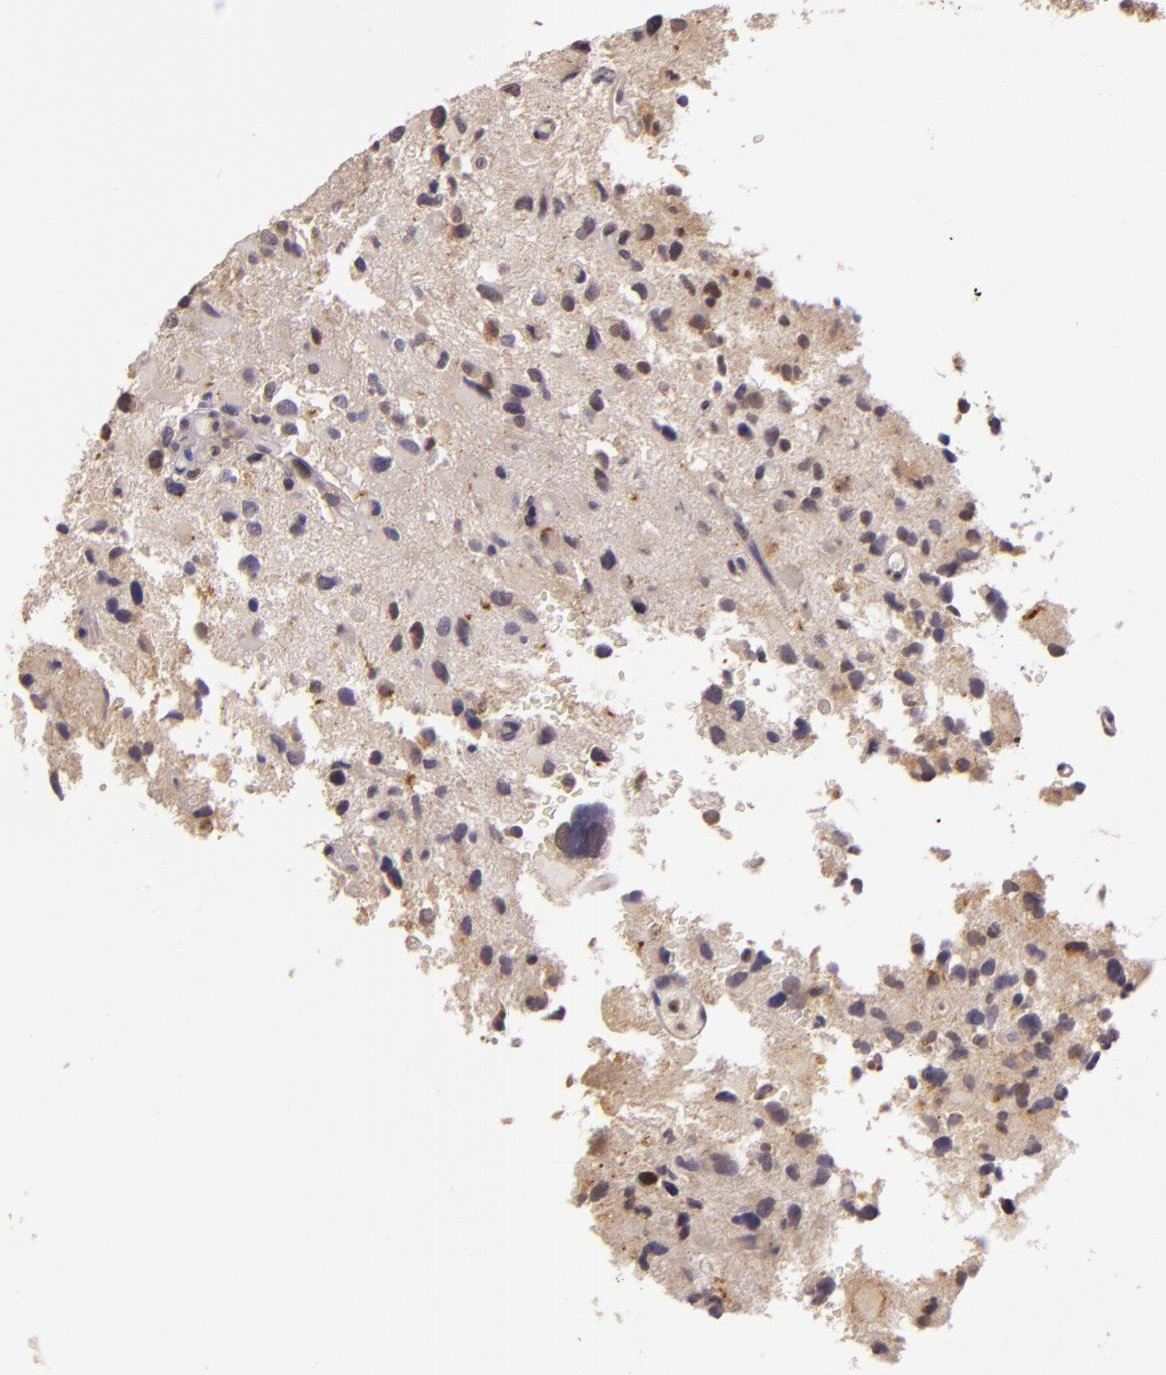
{"staining": {"intensity": "weak", "quantity": "<25%", "location": "cytoplasmic/membranous"}, "tissue": "glioma", "cell_type": "Tumor cells", "image_type": "cancer", "snomed": [{"axis": "morphology", "description": "Glioma, malignant, High grade"}, {"axis": "topography", "description": "Brain"}], "caption": "Tumor cells show no significant positivity in malignant high-grade glioma.", "gene": "ARMH4", "patient": {"sex": "male", "age": 69}}